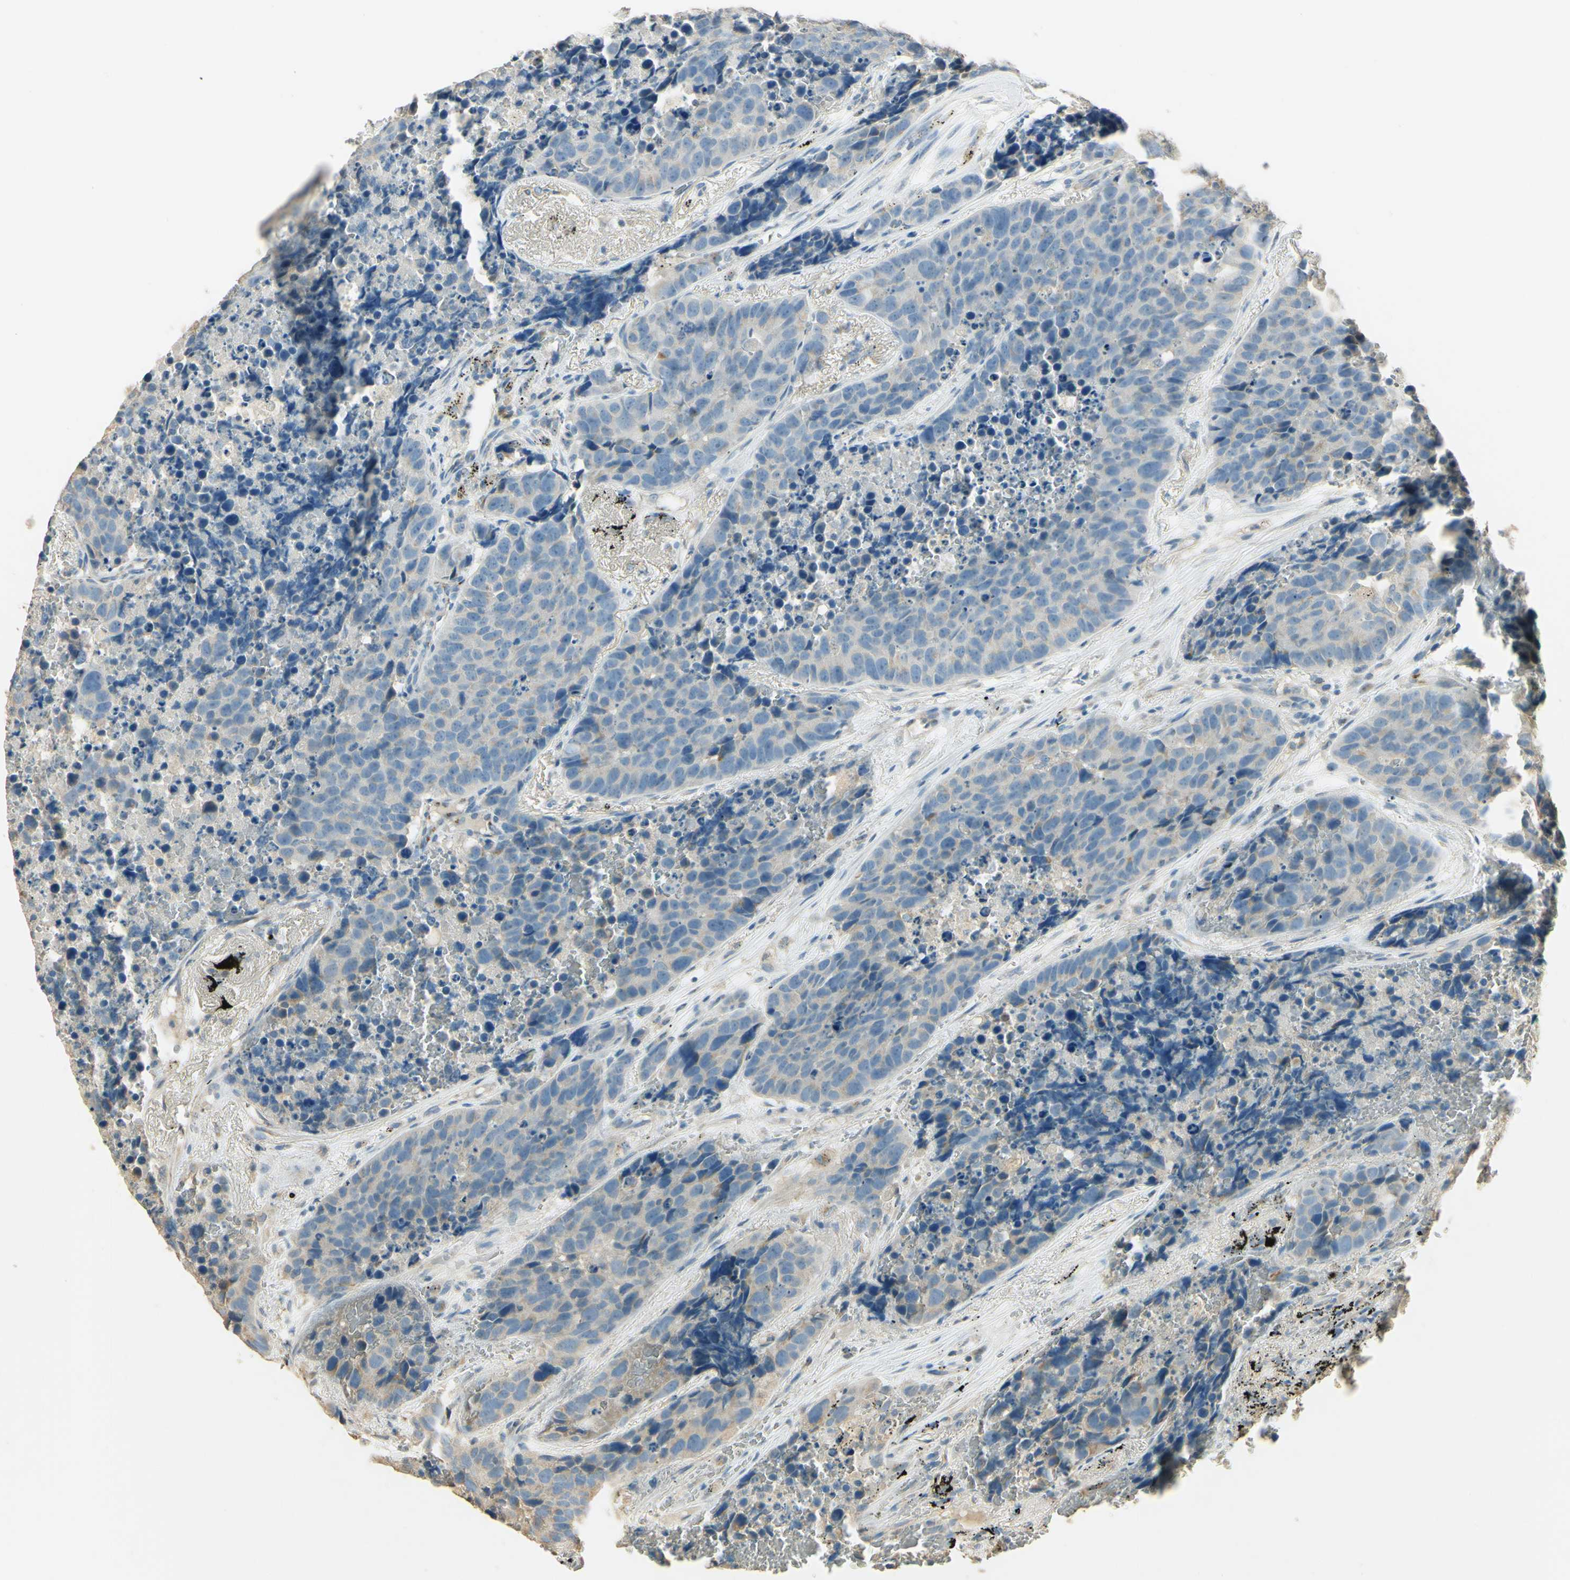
{"staining": {"intensity": "weak", "quantity": "<25%", "location": "cytoplasmic/membranous"}, "tissue": "carcinoid", "cell_type": "Tumor cells", "image_type": "cancer", "snomed": [{"axis": "morphology", "description": "Carcinoid, malignant, NOS"}, {"axis": "topography", "description": "Lung"}], "caption": "Malignant carcinoid stained for a protein using immunohistochemistry (IHC) exhibits no staining tumor cells.", "gene": "UXS1", "patient": {"sex": "male", "age": 60}}